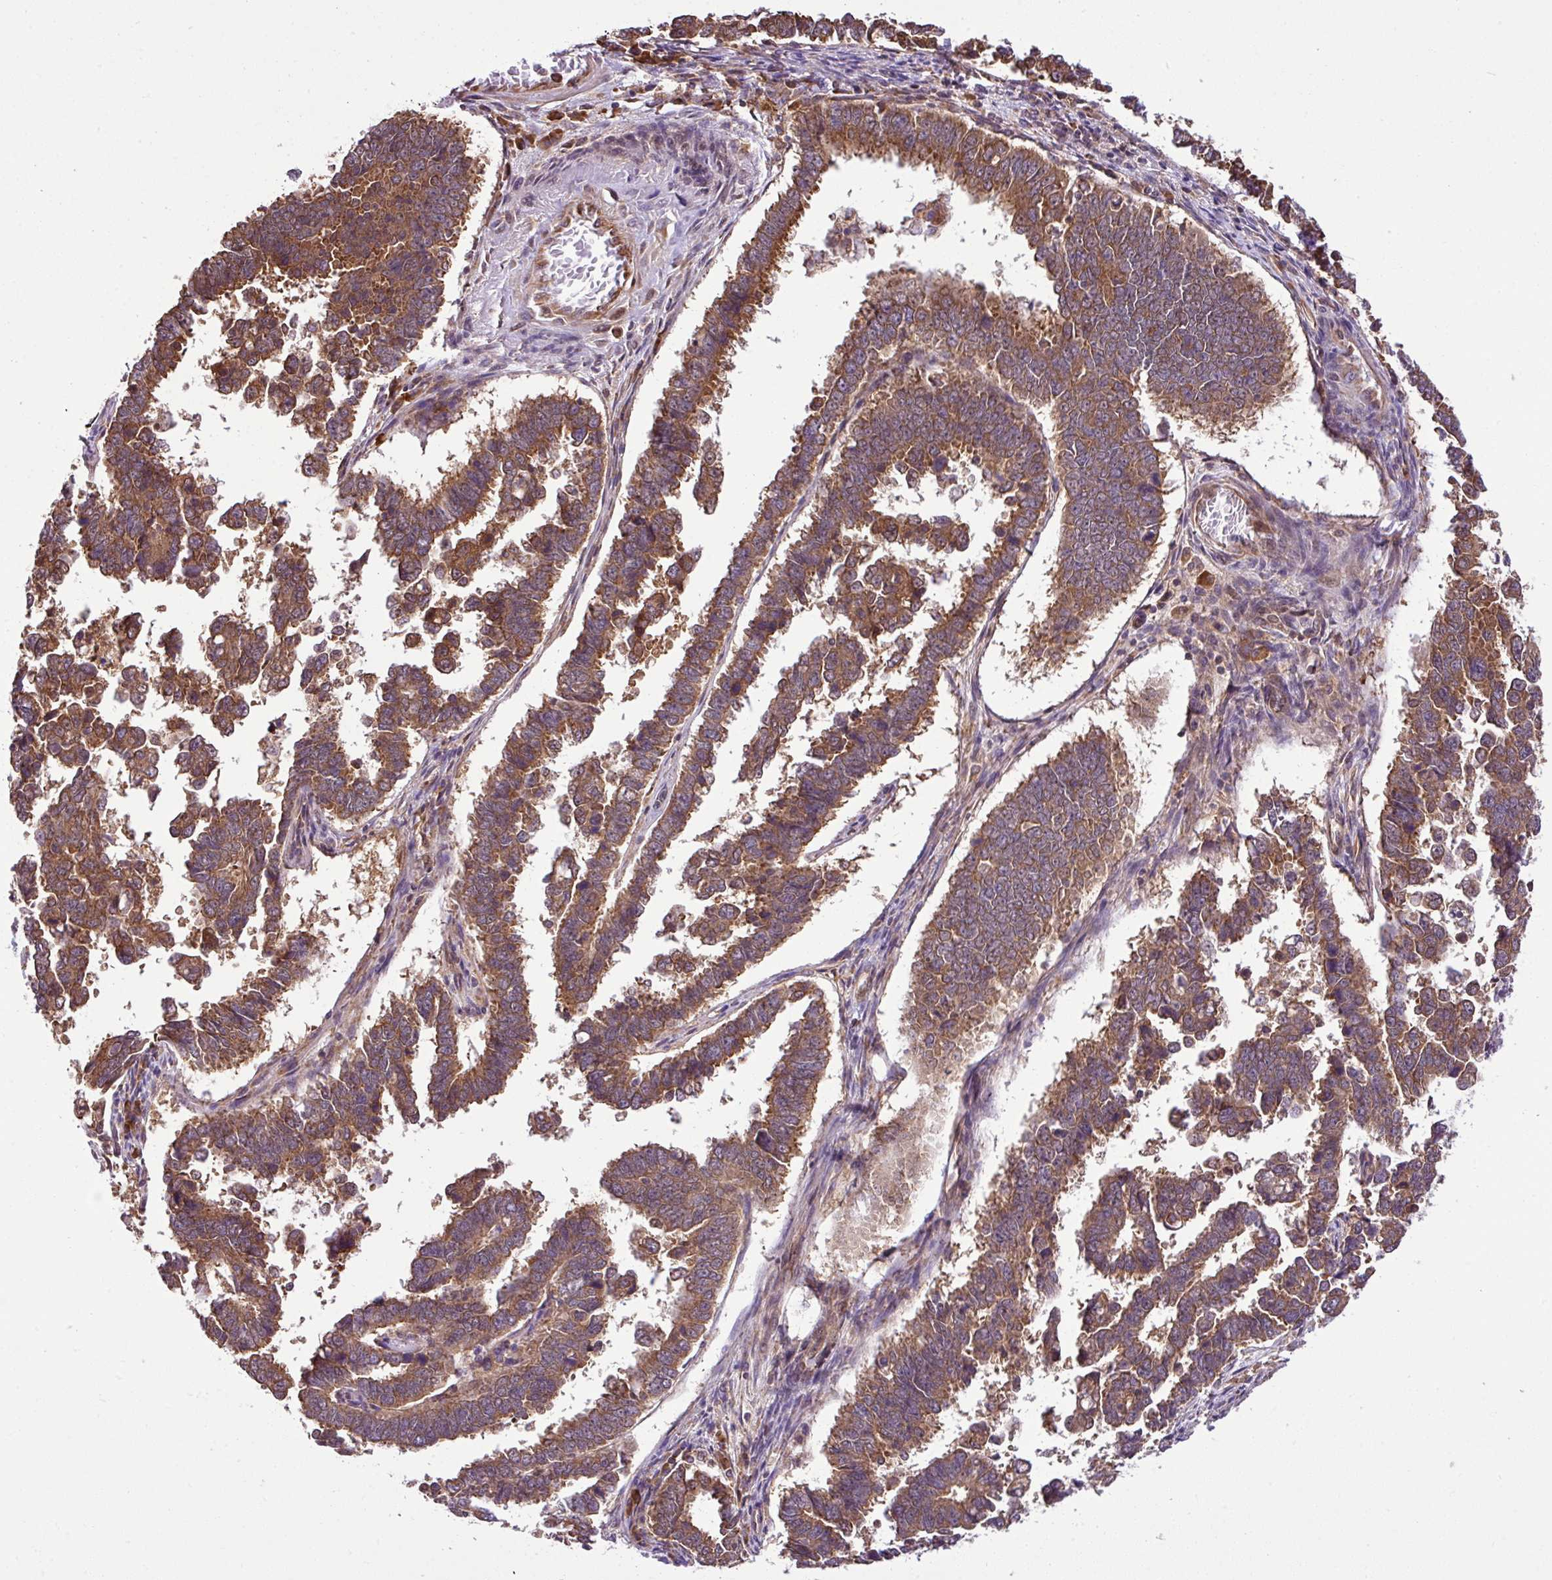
{"staining": {"intensity": "moderate", "quantity": ">75%", "location": "cytoplasmic/membranous"}, "tissue": "endometrial cancer", "cell_type": "Tumor cells", "image_type": "cancer", "snomed": [{"axis": "morphology", "description": "Adenocarcinoma, NOS"}, {"axis": "topography", "description": "Endometrium"}], "caption": "Protein expression analysis of endometrial adenocarcinoma shows moderate cytoplasmic/membranous staining in approximately >75% of tumor cells. The staining is performed using DAB (3,3'-diaminobenzidine) brown chromogen to label protein expression. The nuclei are counter-stained blue using hematoxylin.", "gene": "DLGAP4", "patient": {"sex": "female", "age": 75}}